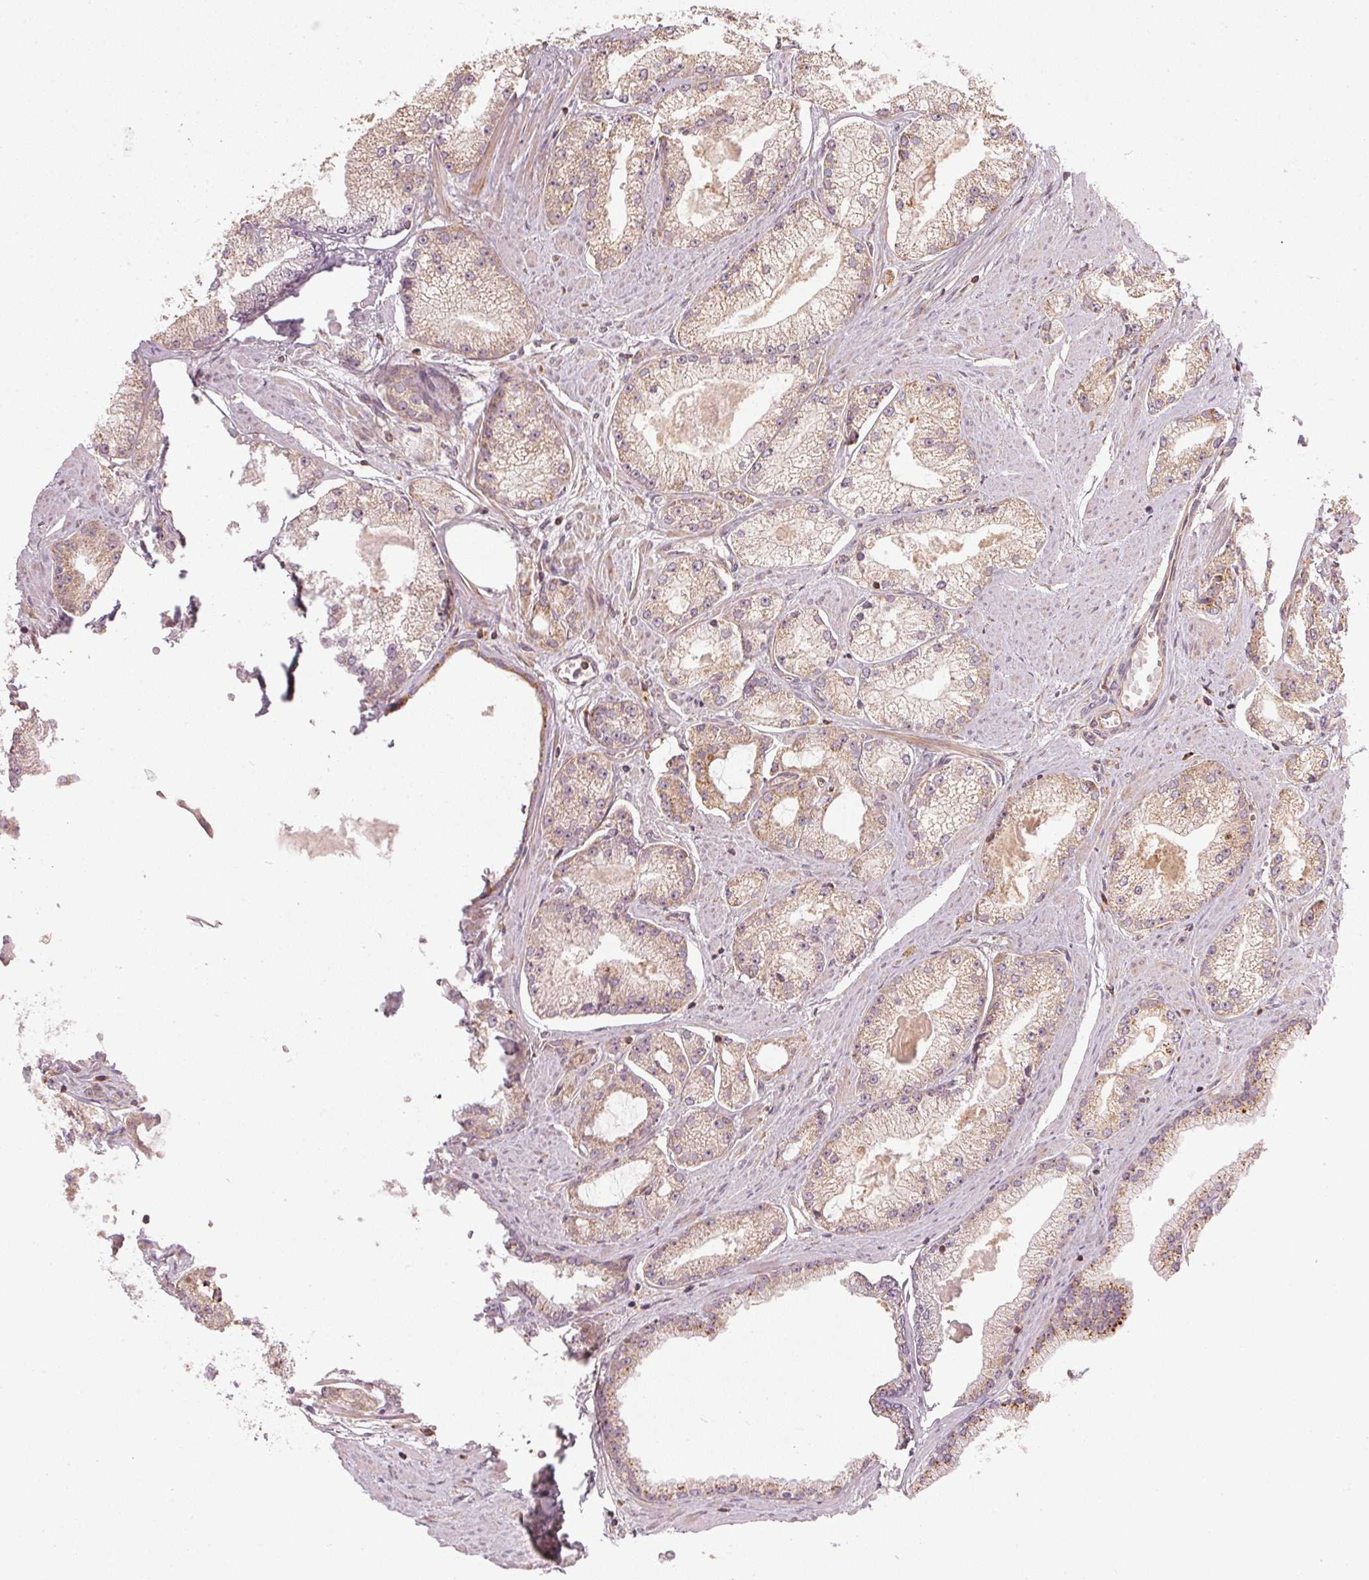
{"staining": {"intensity": "weak", "quantity": ">75%", "location": "cytoplasmic/membranous"}, "tissue": "prostate cancer", "cell_type": "Tumor cells", "image_type": "cancer", "snomed": [{"axis": "morphology", "description": "Adenocarcinoma, High grade"}, {"axis": "topography", "description": "Prostate"}], "caption": "Immunohistochemical staining of human prostate cancer demonstrates weak cytoplasmic/membranous protein positivity in about >75% of tumor cells. (IHC, brightfield microscopy, high magnification).", "gene": "NADK2", "patient": {"sex": "male", "age": 68}}